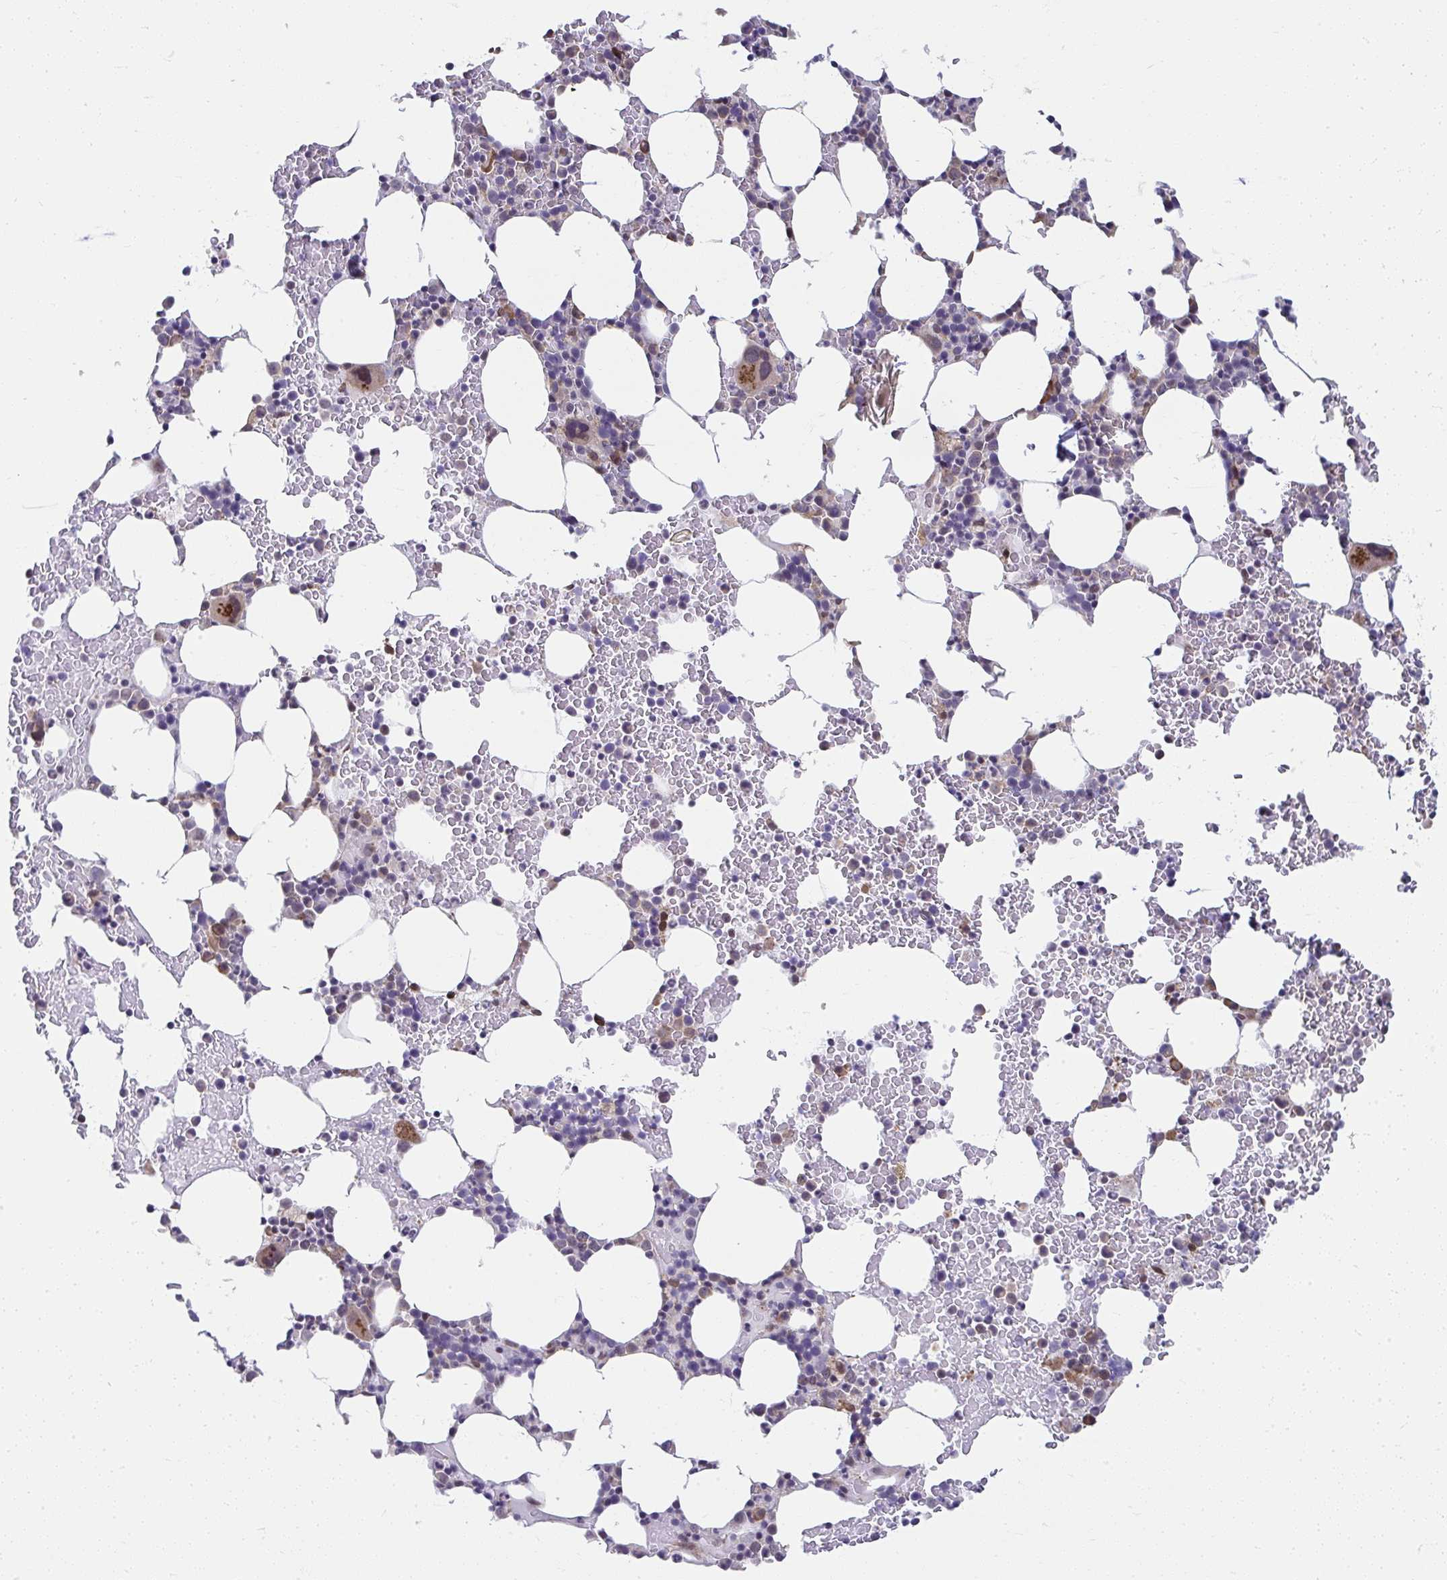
{"staining": {"intensity": "moderate", "quantity": "<25%", "location": "cytoplasmic/membranous"}, "tissue": "bone marrow", "cell_type": "Hematopoietic cells", "image_type": "normal", "snomed": [{"axis": "morphology", "description": "Normal tissue, NOS"}, {"axis": "topography", "description": "Bone marrow"}], "caption": "Moderate cytoplasmic/membranous protein positivity is present in about <25% of hematopoietic cells in bone marrow.", "gene": "NMNAT1", "patient": {"sex": "female", "age": 62}}